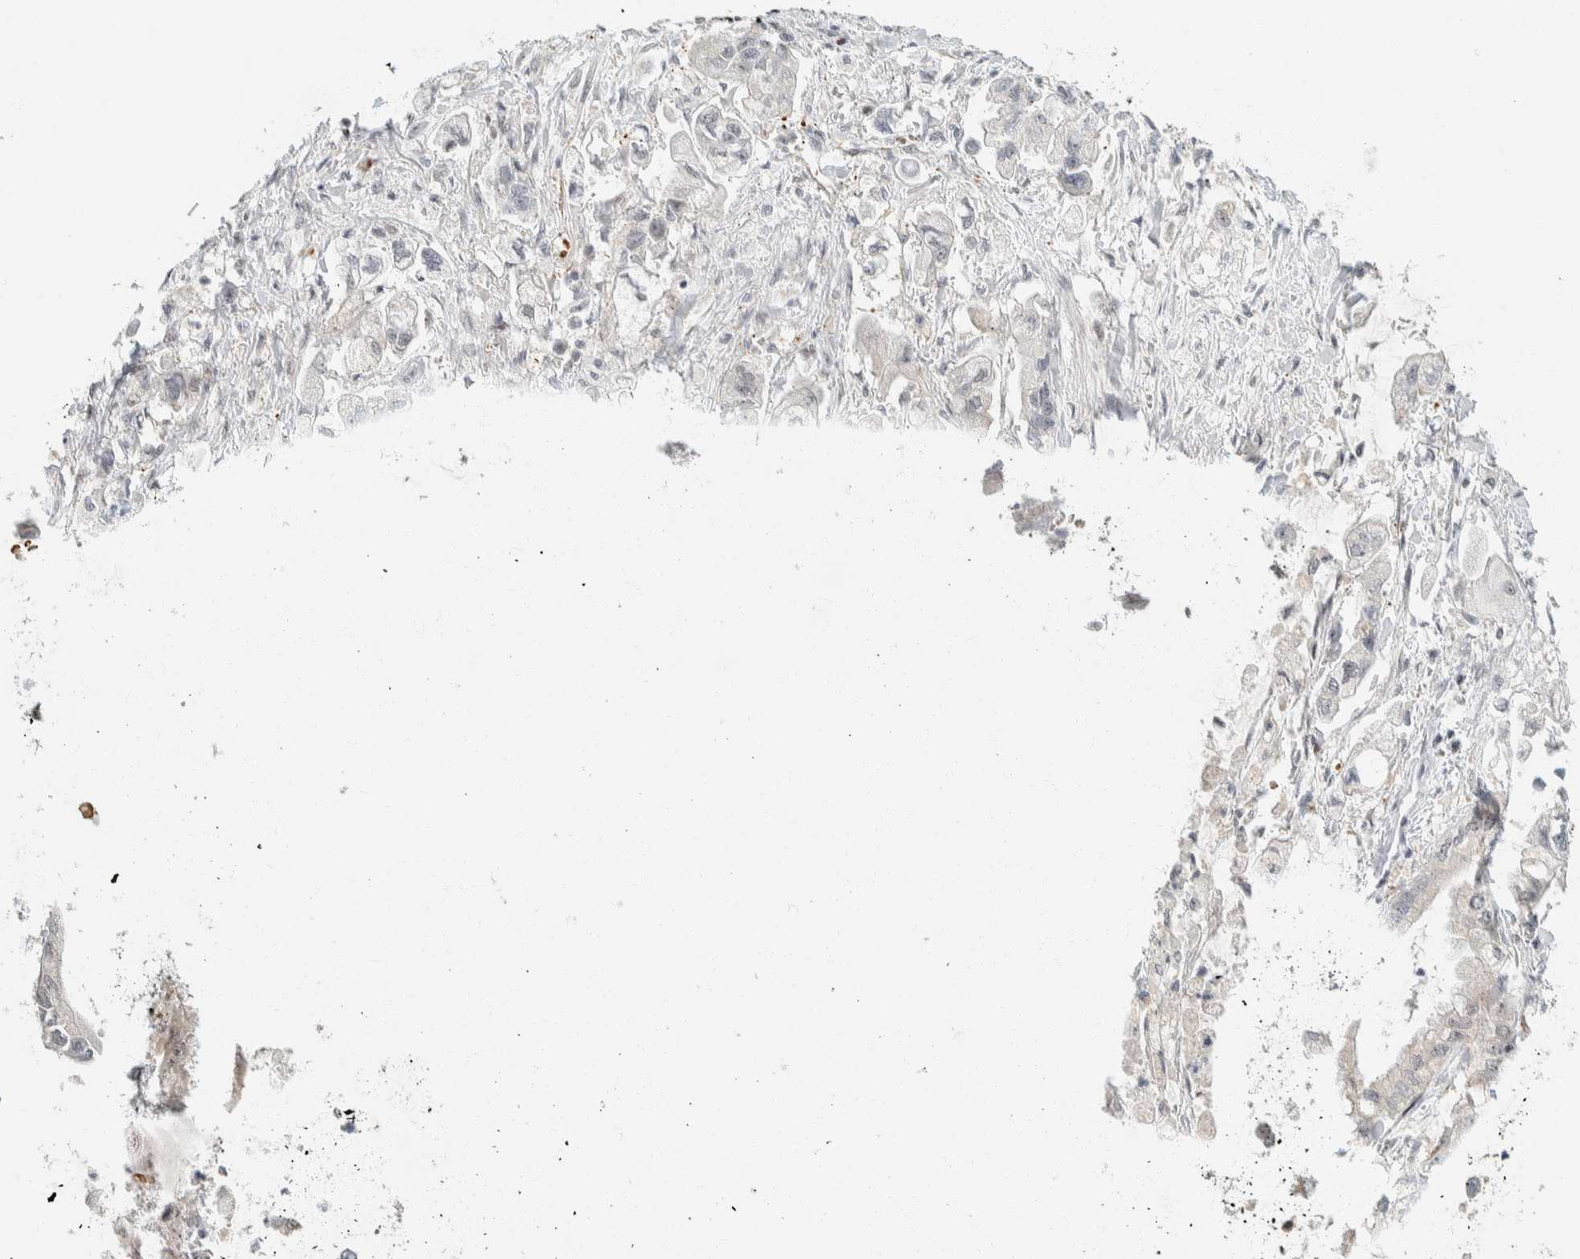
{"staining": {"intensity": "weak", "quantity": "<25%", "location": "nuclear"}, "tissue": "stomach cancer", "cell_type": "Tumor cells", "image_type": "cancer", "snomed": [{"axis": "morphology", "description": "Normal tissue, NOS"}, {"axis": "morphology", "description": "Adenocarcinoma, NOS"}, {"axis": "topography", "description": "Stomach"}], "caption": "Stomach adenocarcinoma was stained to show a protein in brown. There is no significant expression in tumor cells. (DAB (3,3'-diaminobenzidine) immunohistochemistry visualized using brightfield microscopy, high magnification).", "gene": "ZBTB2", "patient": {"sex": "male", "age": 62}}